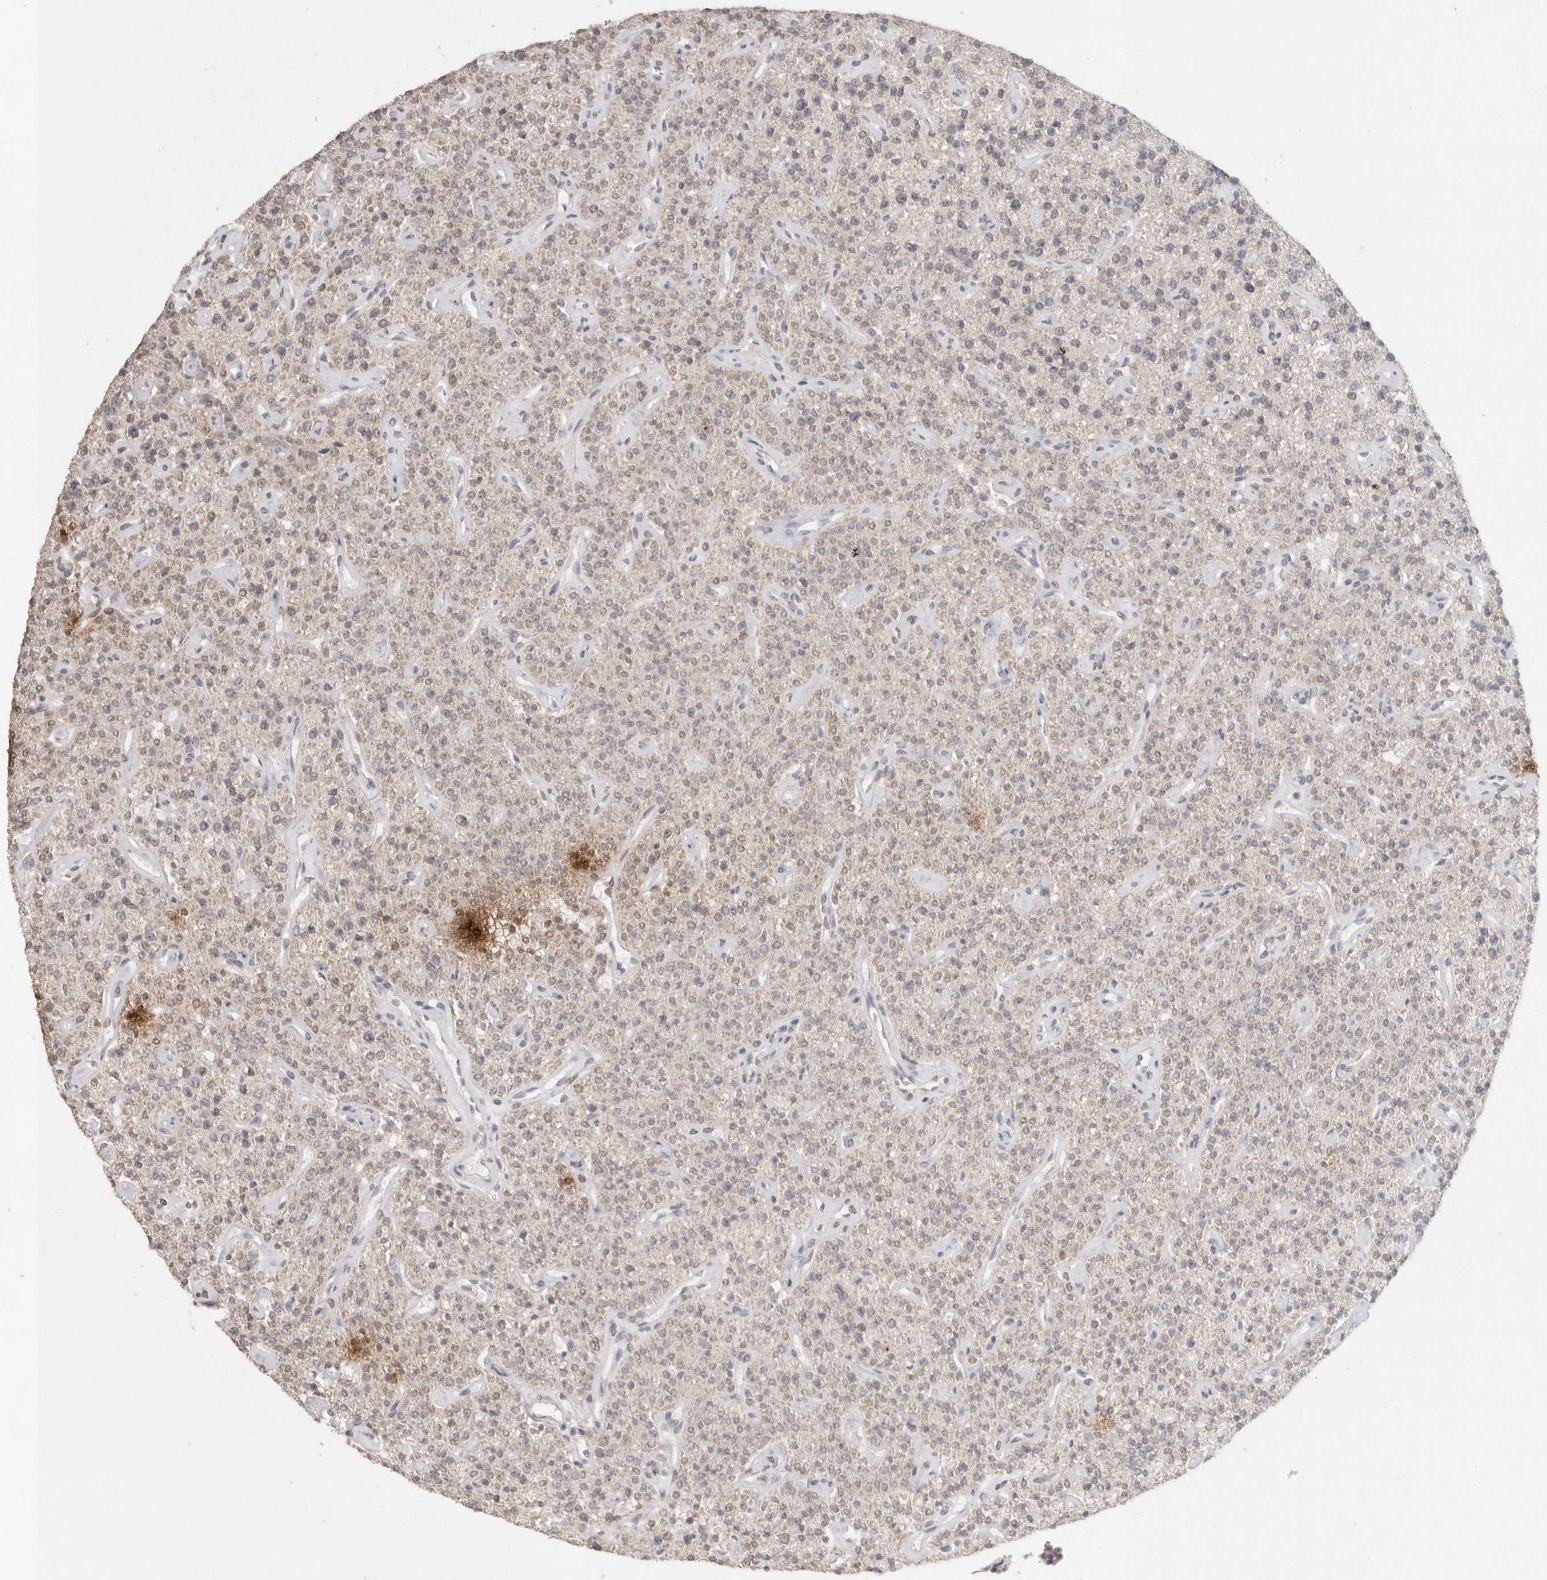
{"staining": {"intensity": "weak", "quantity": "25%-75%", "location": "cytoplasmic/membranous"}, "tissue": "parathyroid gland", "cell_type": "Glandular cells", "image_type": "normal", "snomed": [{"axis": "morphology", "description": "Normal tissue, NOS"}, {"axis": "topography", "description": "Parathyroid gland"}], "caption": "Immunohistochemistry (DAB (3,3'-diaminobenzidine)) staining of benign human parathyroid gland shows weak cytoplasmic/membranous protein expression in about 25%-75% of glandular cells.", "gene": "KLK5", "patient": {"sex": "male", "age": 46}}